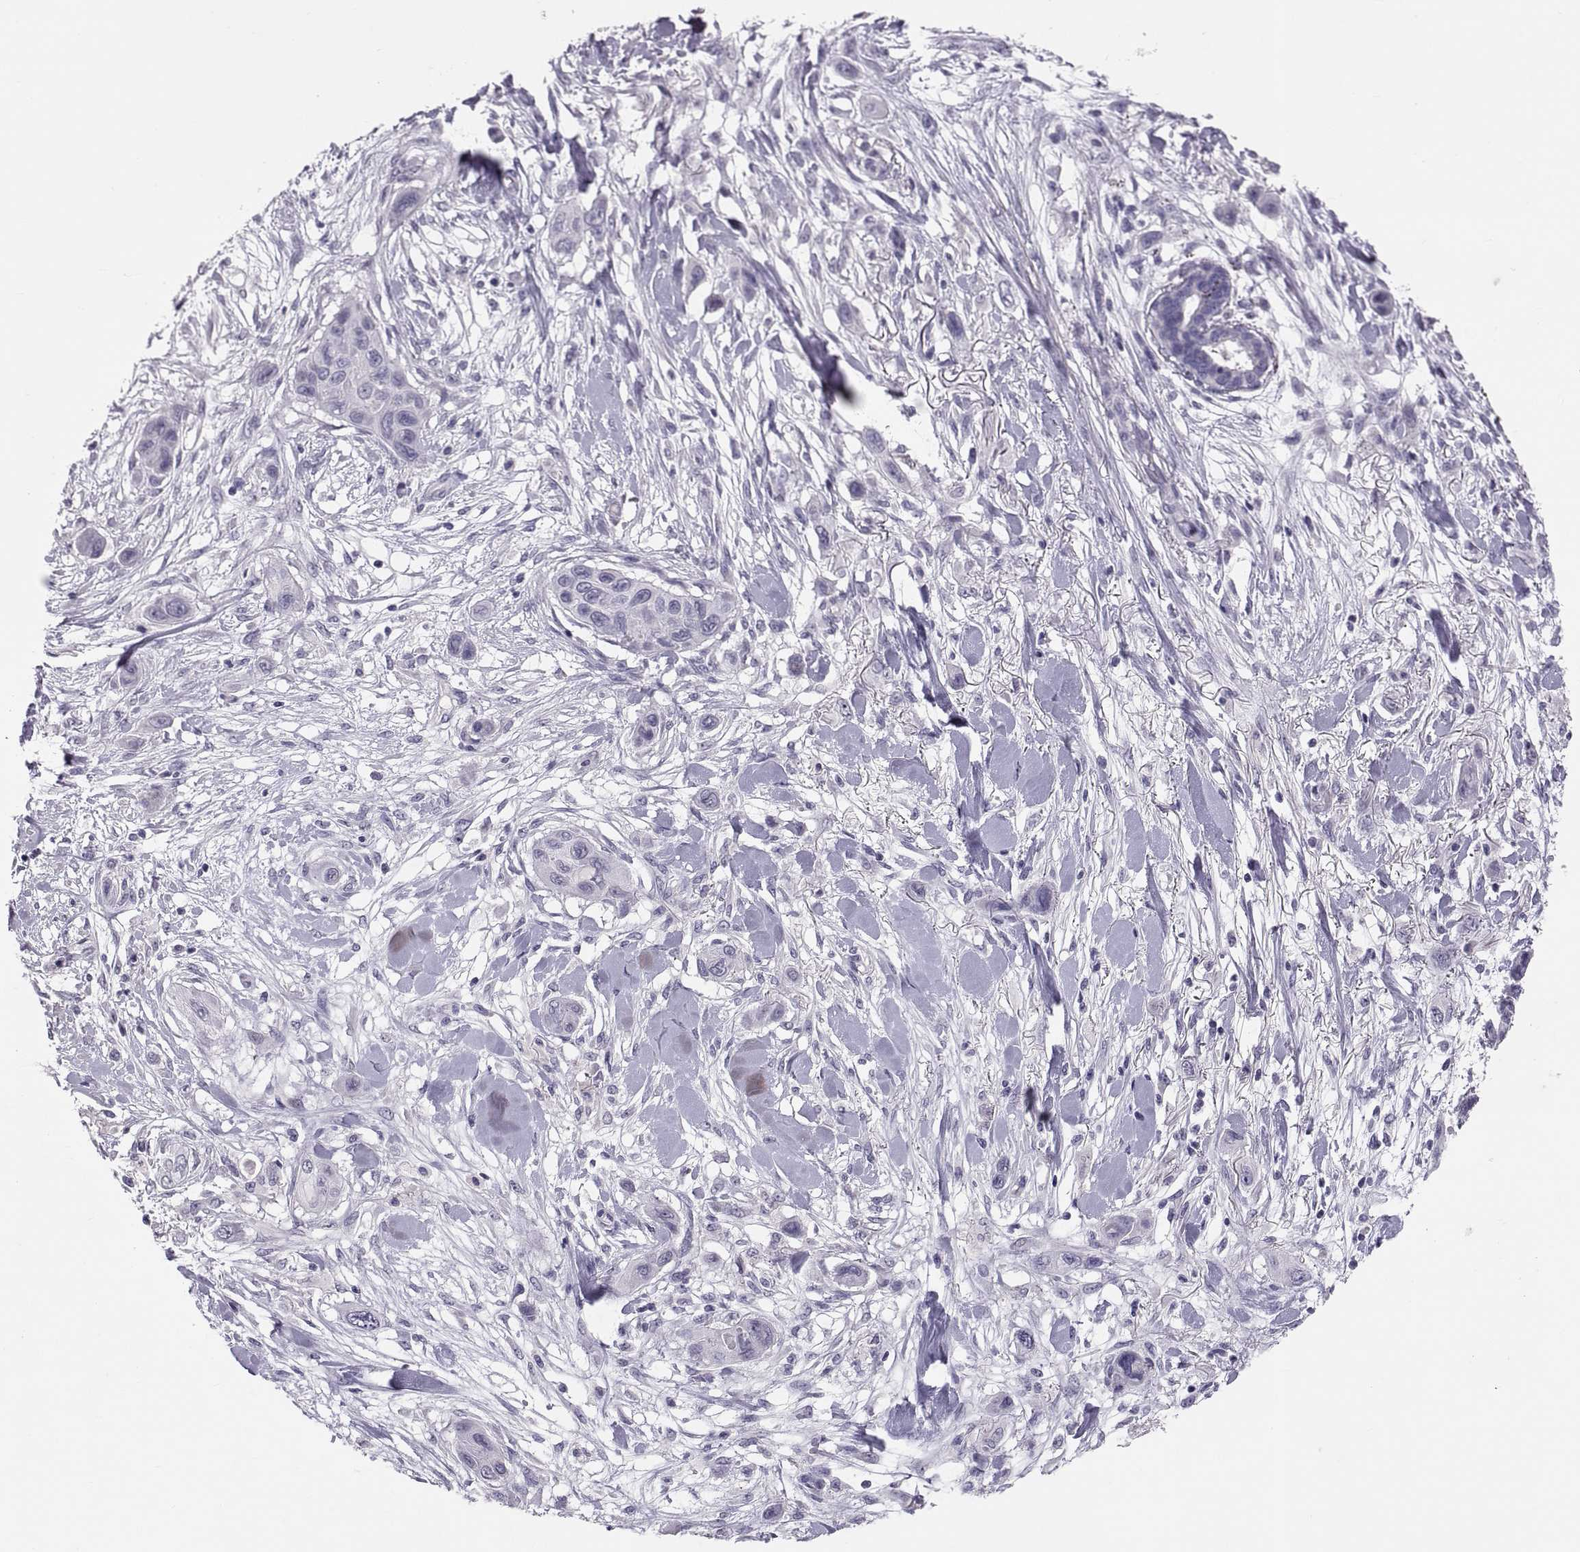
{"staining": {"intensity": "negative", "quantity": "none", "location": "none"}, "tissue": "skin cancer", "cell_type": "Tumor cells", "image_type": "cancer", "snomed": [{"axis": "morphology", "description": "Squamous cell carcinoma, NOS"}, {"axis": "topography", "description": "Skin"}], "caption": "Tumor cells show no significant staining in skin cancer.", "gene": "PTN", "patient": {"sex": "male", "age": 79}}